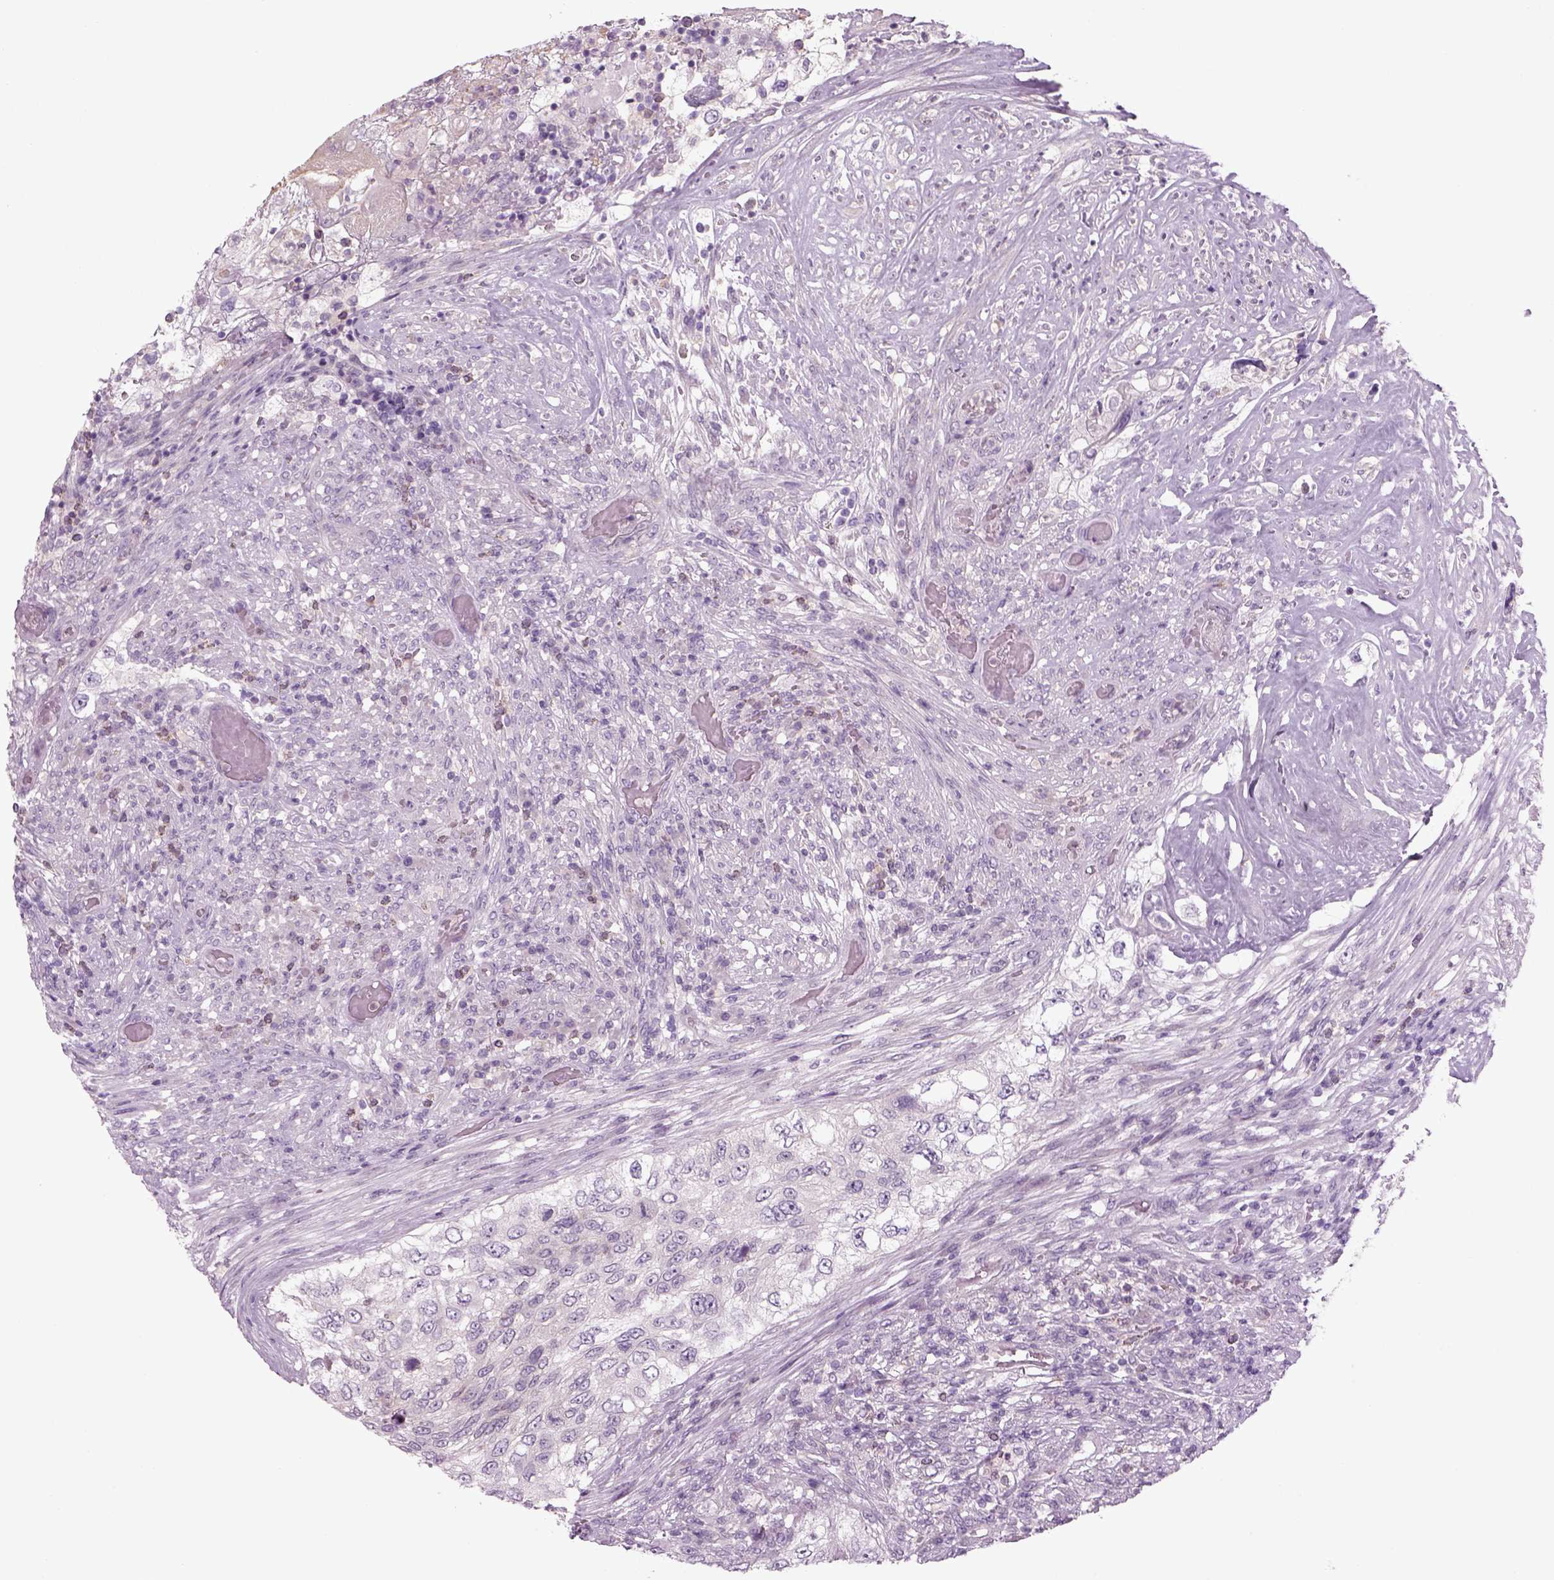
{"staining": {"intensity": "negative", "quantity": "none", "location": "none"}, "tissue": "urothelial cancer", "cell_type": "Tumor cells", "image_type": "cancer", "snomed": [{"axis": "morphology", "description": "Urothelial carcinoma, High grade"}, {"axis": "topography", "description": "Urinary bladder"}], "caption": "Immunohistochemical staining of human high-grade urothelial carcinoma displays no significant staining in tumor cells.", "gene": "MDH1B", "patient": {"sex": "female", "age": 60}}